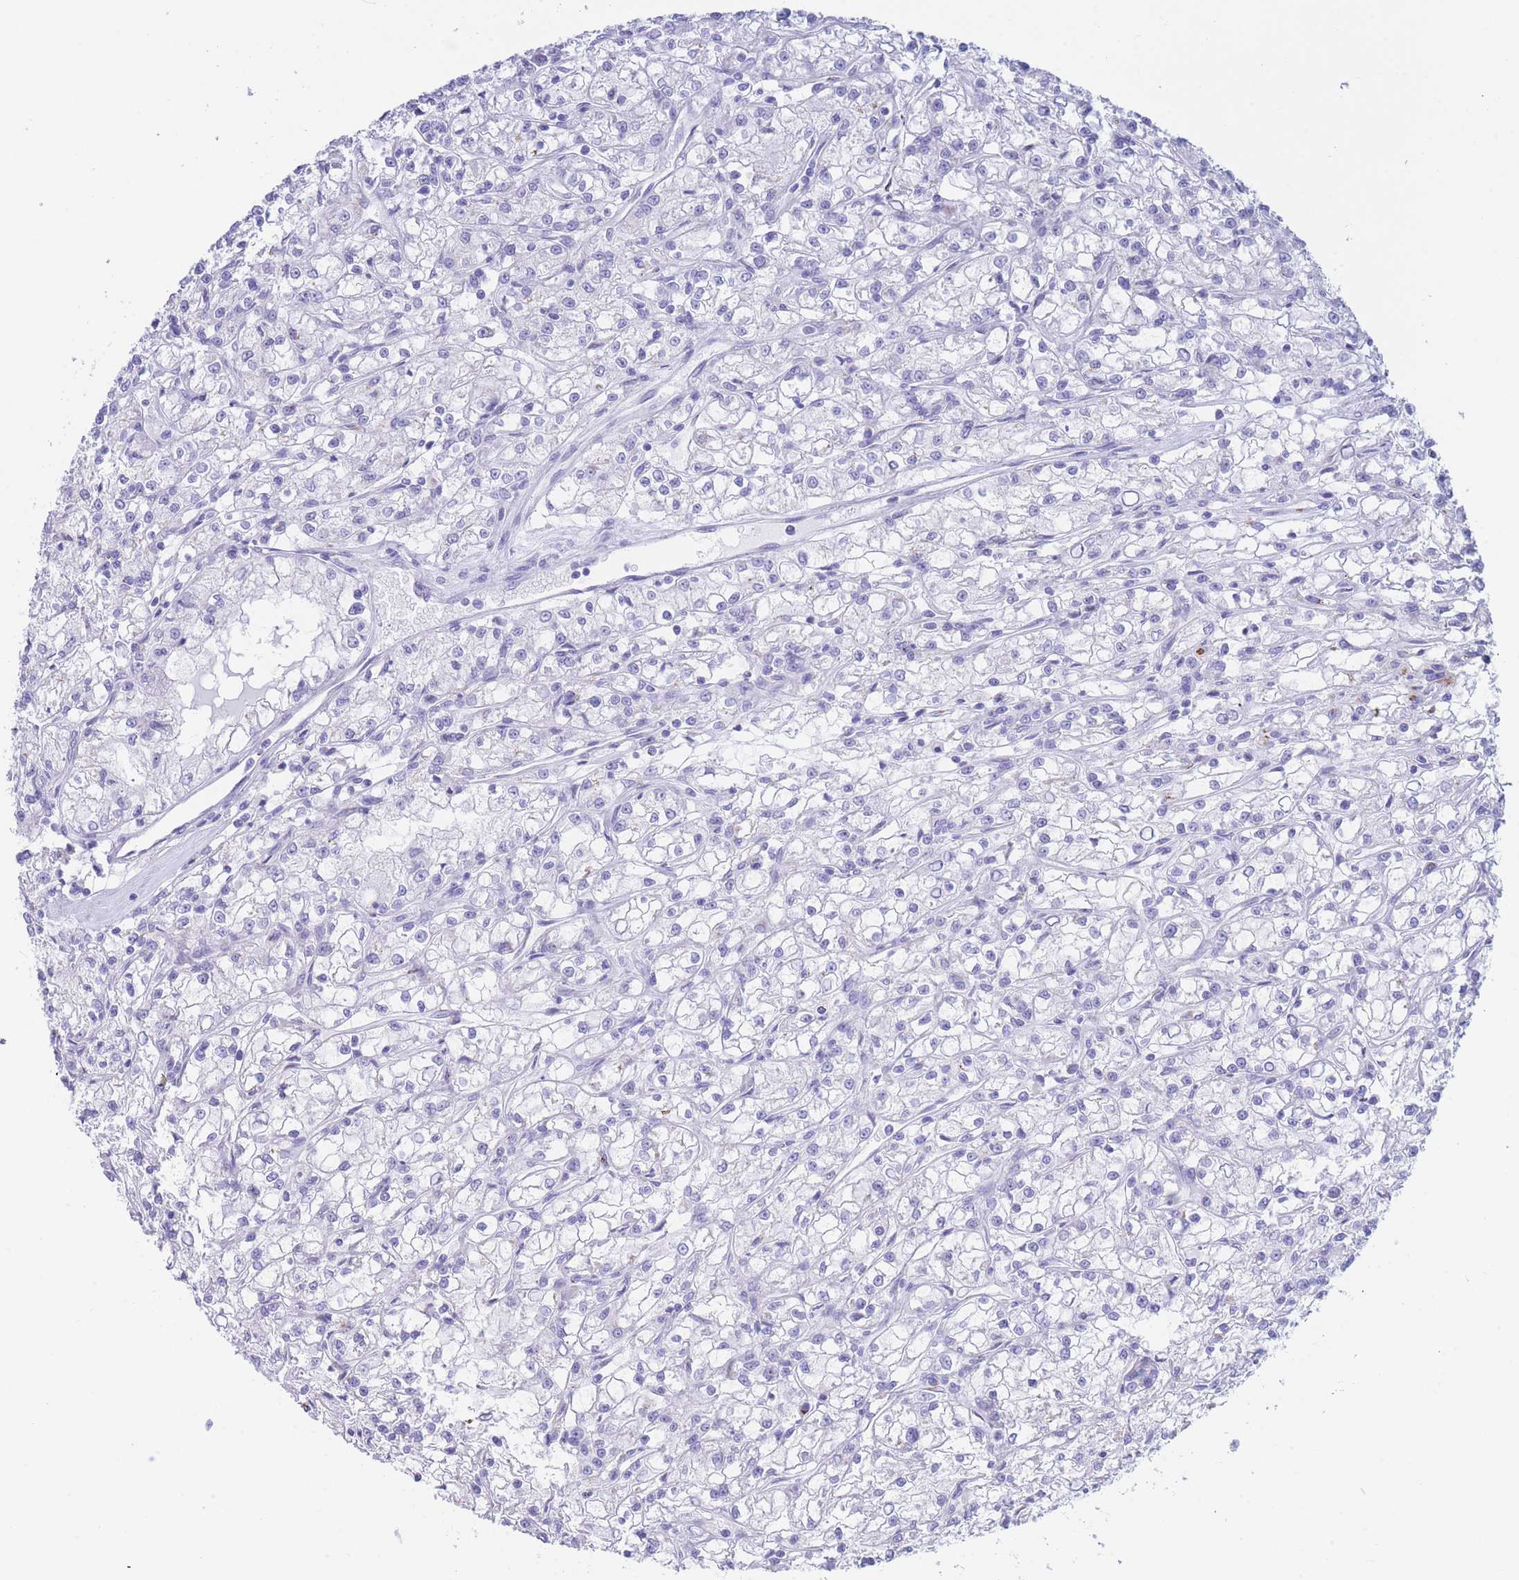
{"staining": {"intensity": "negative", "quantity": "none", "location": "none"}, "tissue": "renal cancer", "cell_type": "Tumor cells", "image_type": "cancer", "snomed": [{"axis": "morphology", "description": "Adenocarcinoma, NOS"}, {"axis": "topography", "description": "Kidney"}], "caption": "Immunohistochemistry (IHC) photomicrograph of human adenocarcinoma (renal) stained for a protein (brown), which shows no staining in tumor cells. (Stains: DAB immunohistochemistry with hematoxylin counter stain, Microscopy: brightfield microscopy at high magnification).", "gene": "FAM3C", "patient": {"sex": "female", "age": 59}}